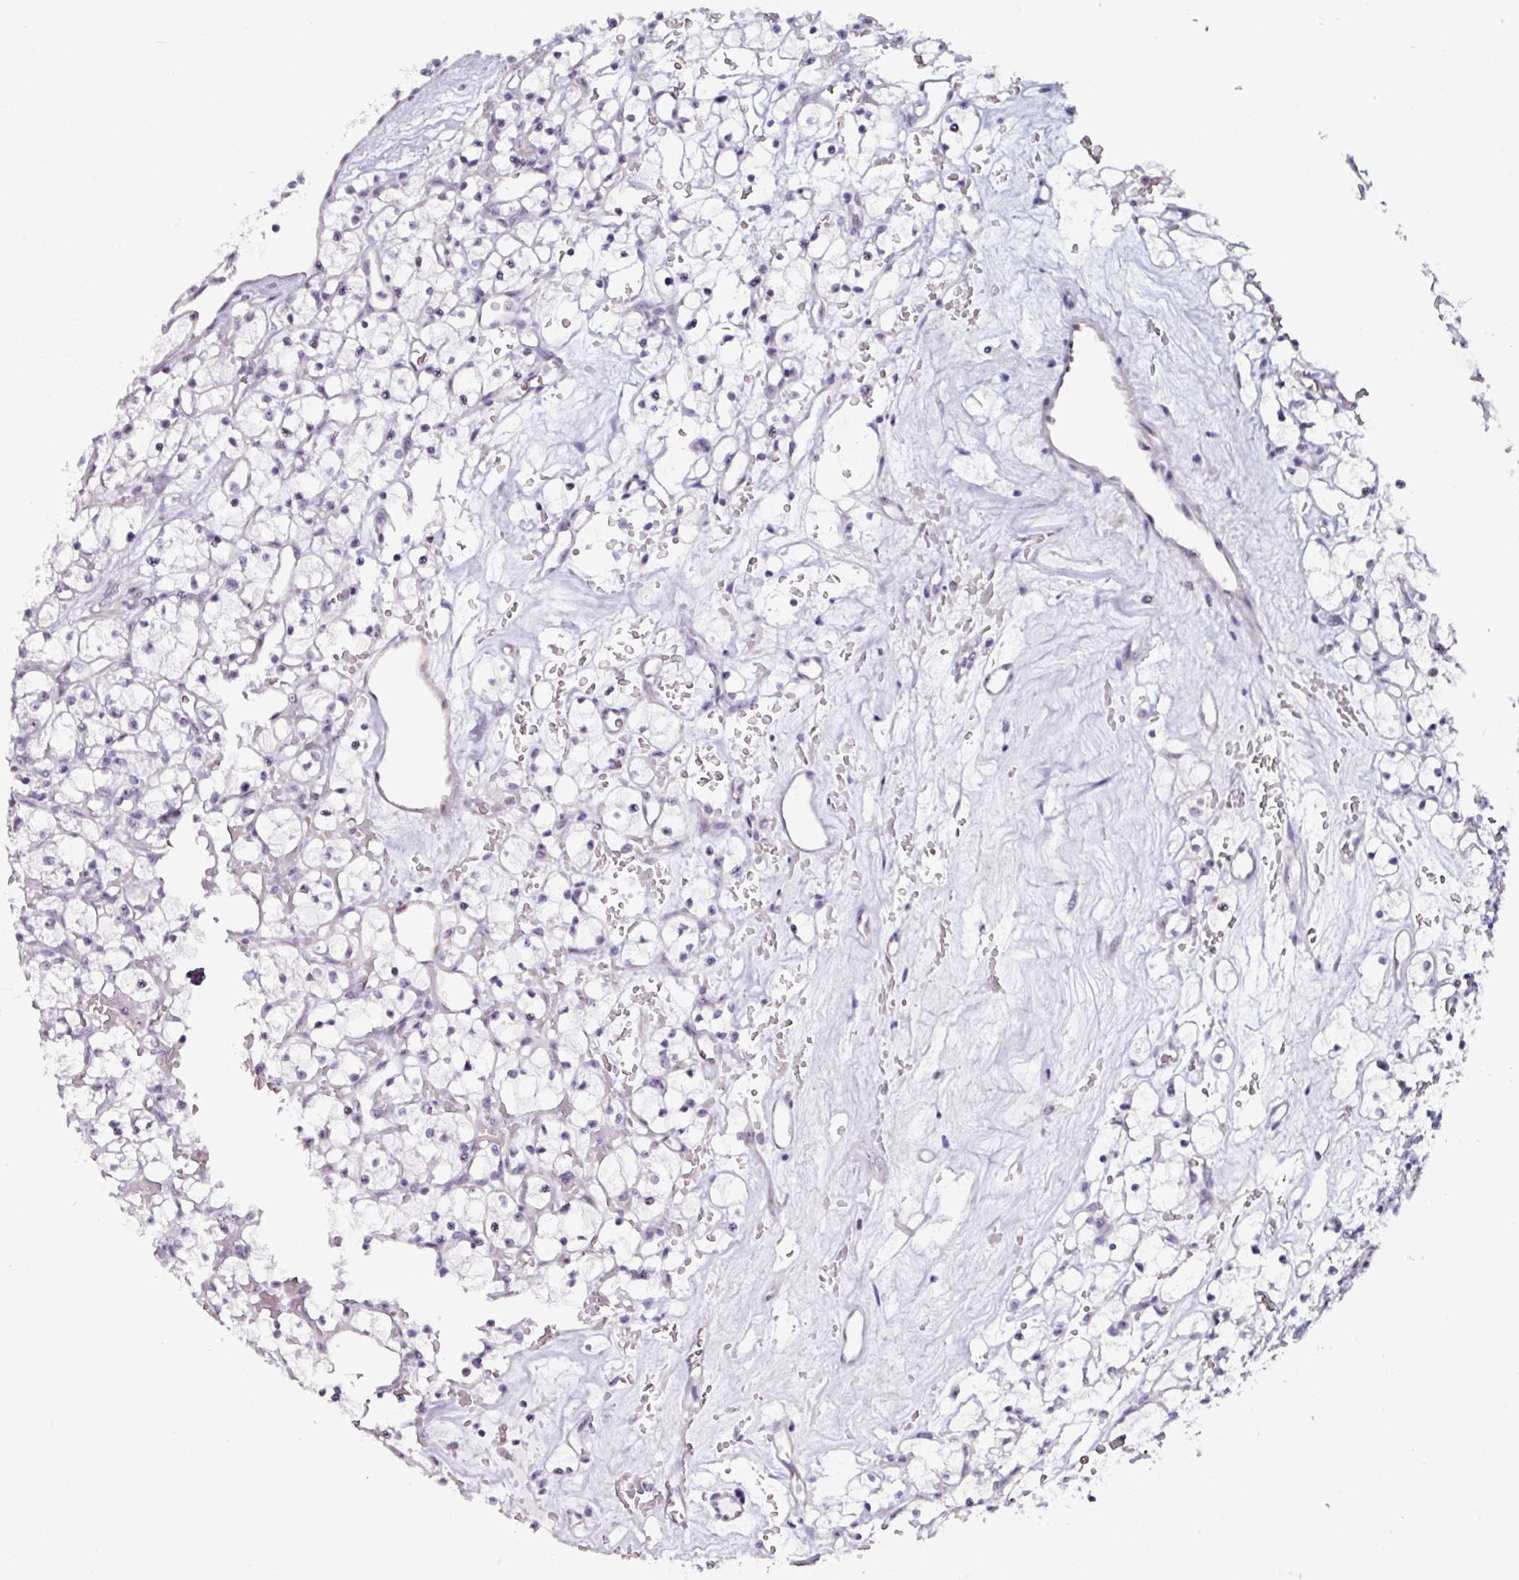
{"staining": {"intensity": "negative", "quantity": "none", "location": "none"}, "tissue": "renal cancer", "cell_type": "Tumor cells", "image_type": "cancer", "snomed": [{"axis": "morphology", "description": "Adenocarcinoma, NOS"}, {"axis": "topography", "description": "Kidney"}], "caption": "Renal adenocarcinoma stained for a protein using IHC exhibits no staining tumor cells.", "gene": "NACC2", "patient": {"sex": "female", "age": 64}}